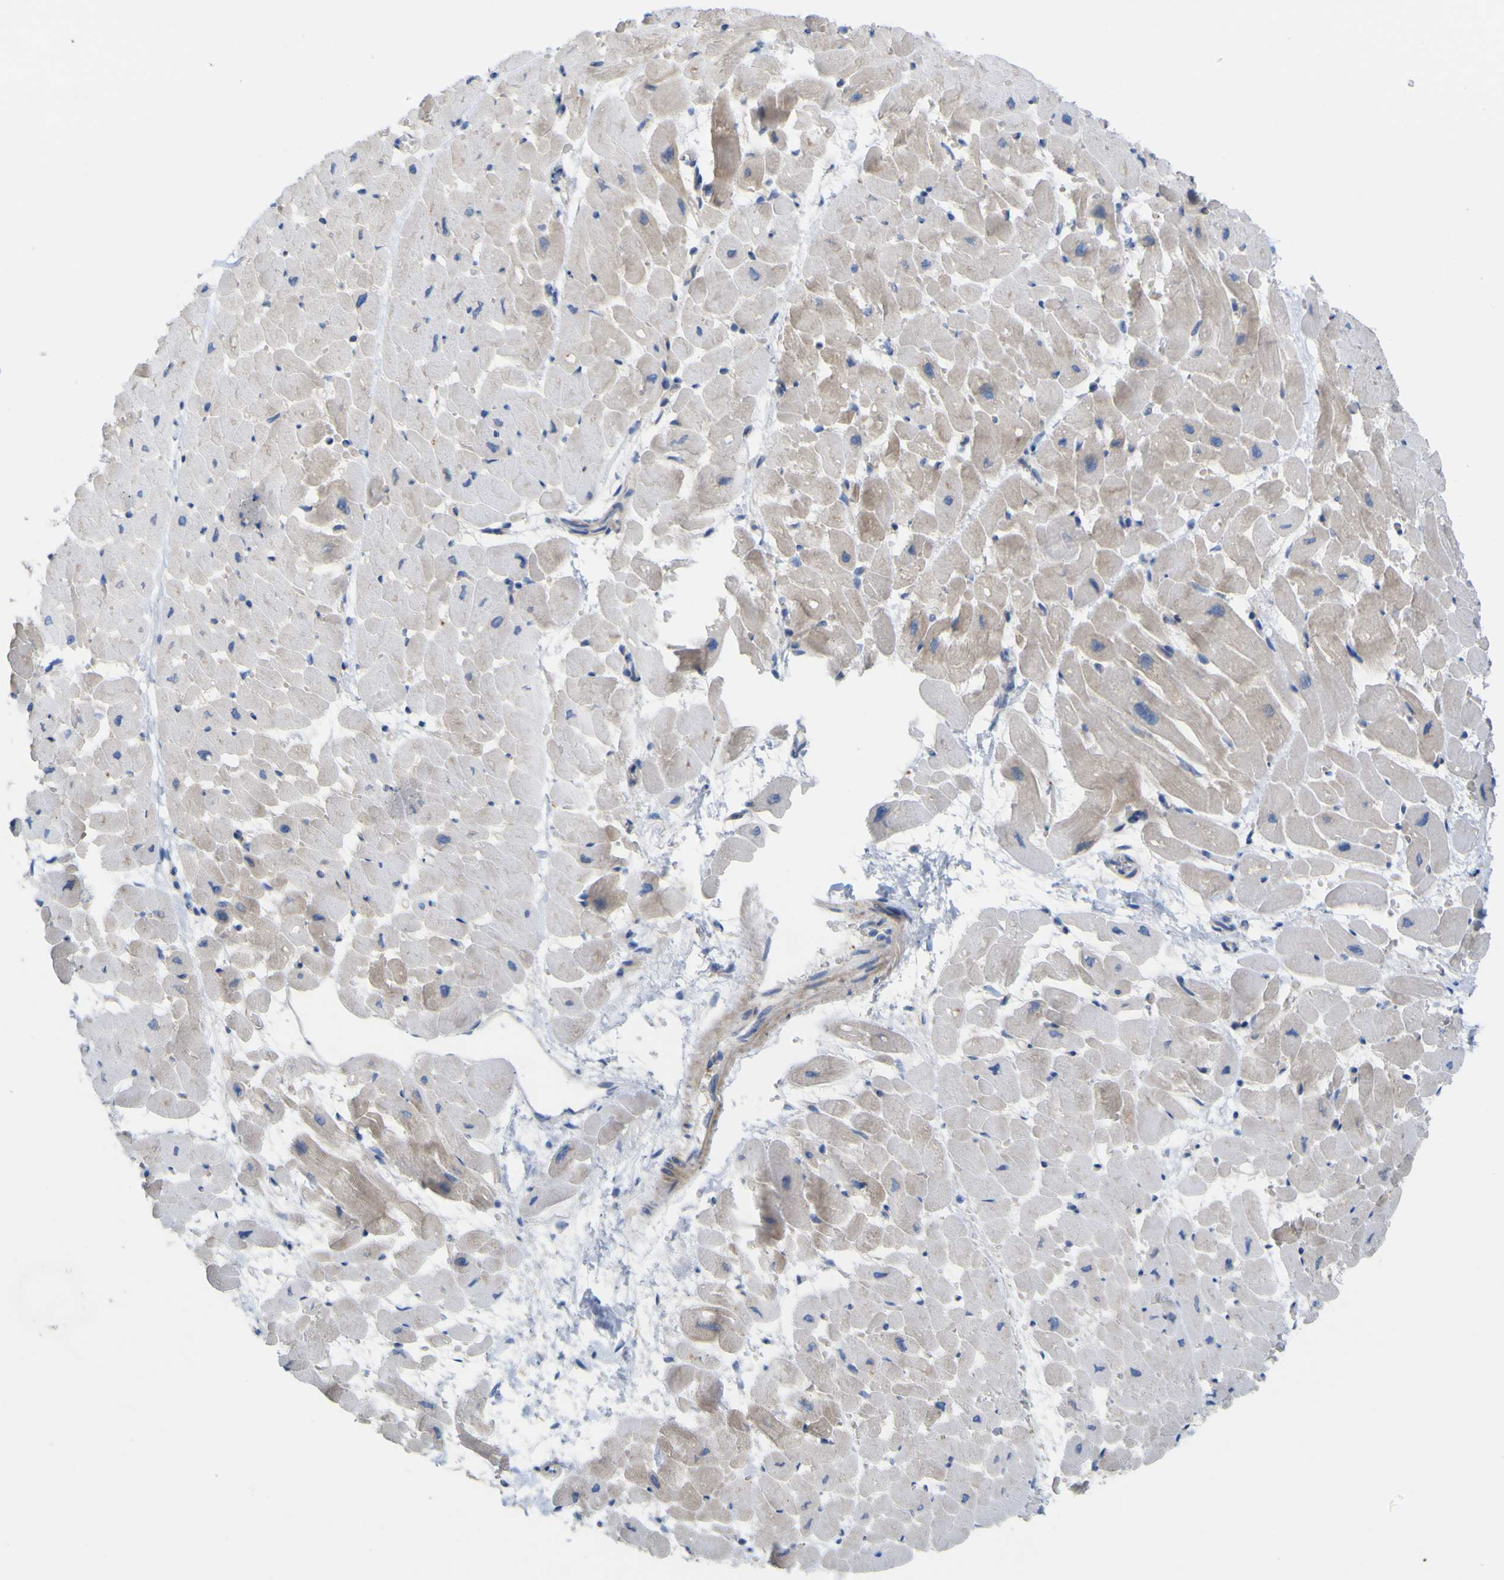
{"staining": {"intensity": "weak", "quantity": ">75%", "location": "cytoplasmic/membranous"}, "tissue": "heart muscle", "cell_type": "Cardiomyocytes", "image_type": "normal", "snomed": [{"axis": "morphology", "description": "Normal tissue, NOS"}, {"axis": "topography", "description": "Heart"}], "caption": "There is low levels of weak cytoplasmic/membranous staining in cardiomyocytes of normal heart muscle, as demonstrated by immunohistochemical staining (brown color).", "gene": "MYEOV", "patient": {"sex": "male", "age": 45}}